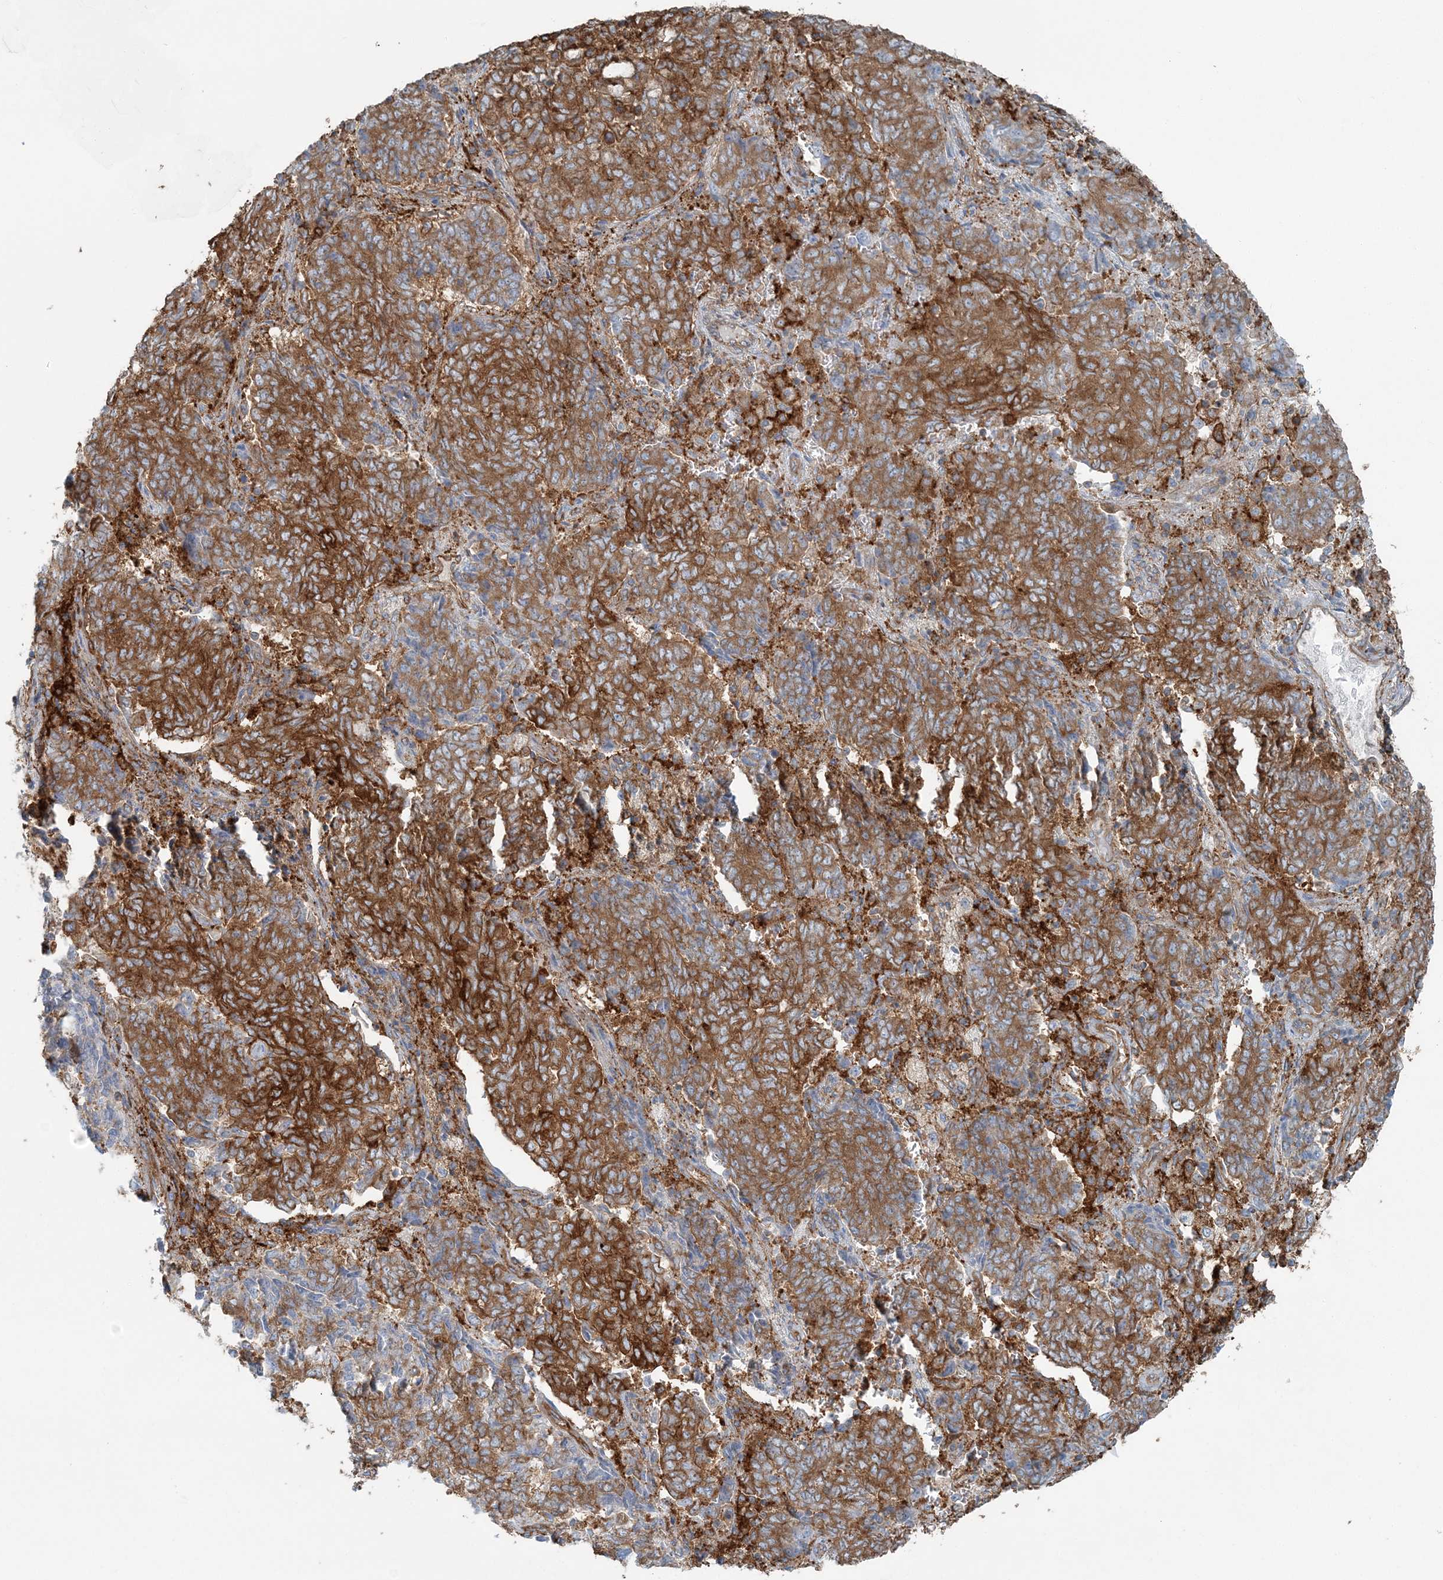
{"staining": {"intensity": "strong", "quantity": ">75%", "location": "cytoplasmic/membranous"}, "tissue": "endometrial cancer", "cell_type": "Tumor cells", "image_type": "cancer", "snomed": [{"axis": "morphology", "description": "Adenocarcinoma, NOS"}, {"axis": "topography", "description": "Endometrium"}], "caption": "Immunohistochemical staining of human adenocarcinoma (endometrial) demonstrates strong cytoplasmic/membranous protein positivity in about >75% of tumor cells. The staining was performed using DAB (3,3'-diaminobenzidine), with brown indicating positive protein expression. Nuclei are stained blue with hematoxylin.", "gene": "SNX2", "patient": {"sex": "female", "age": 80}}